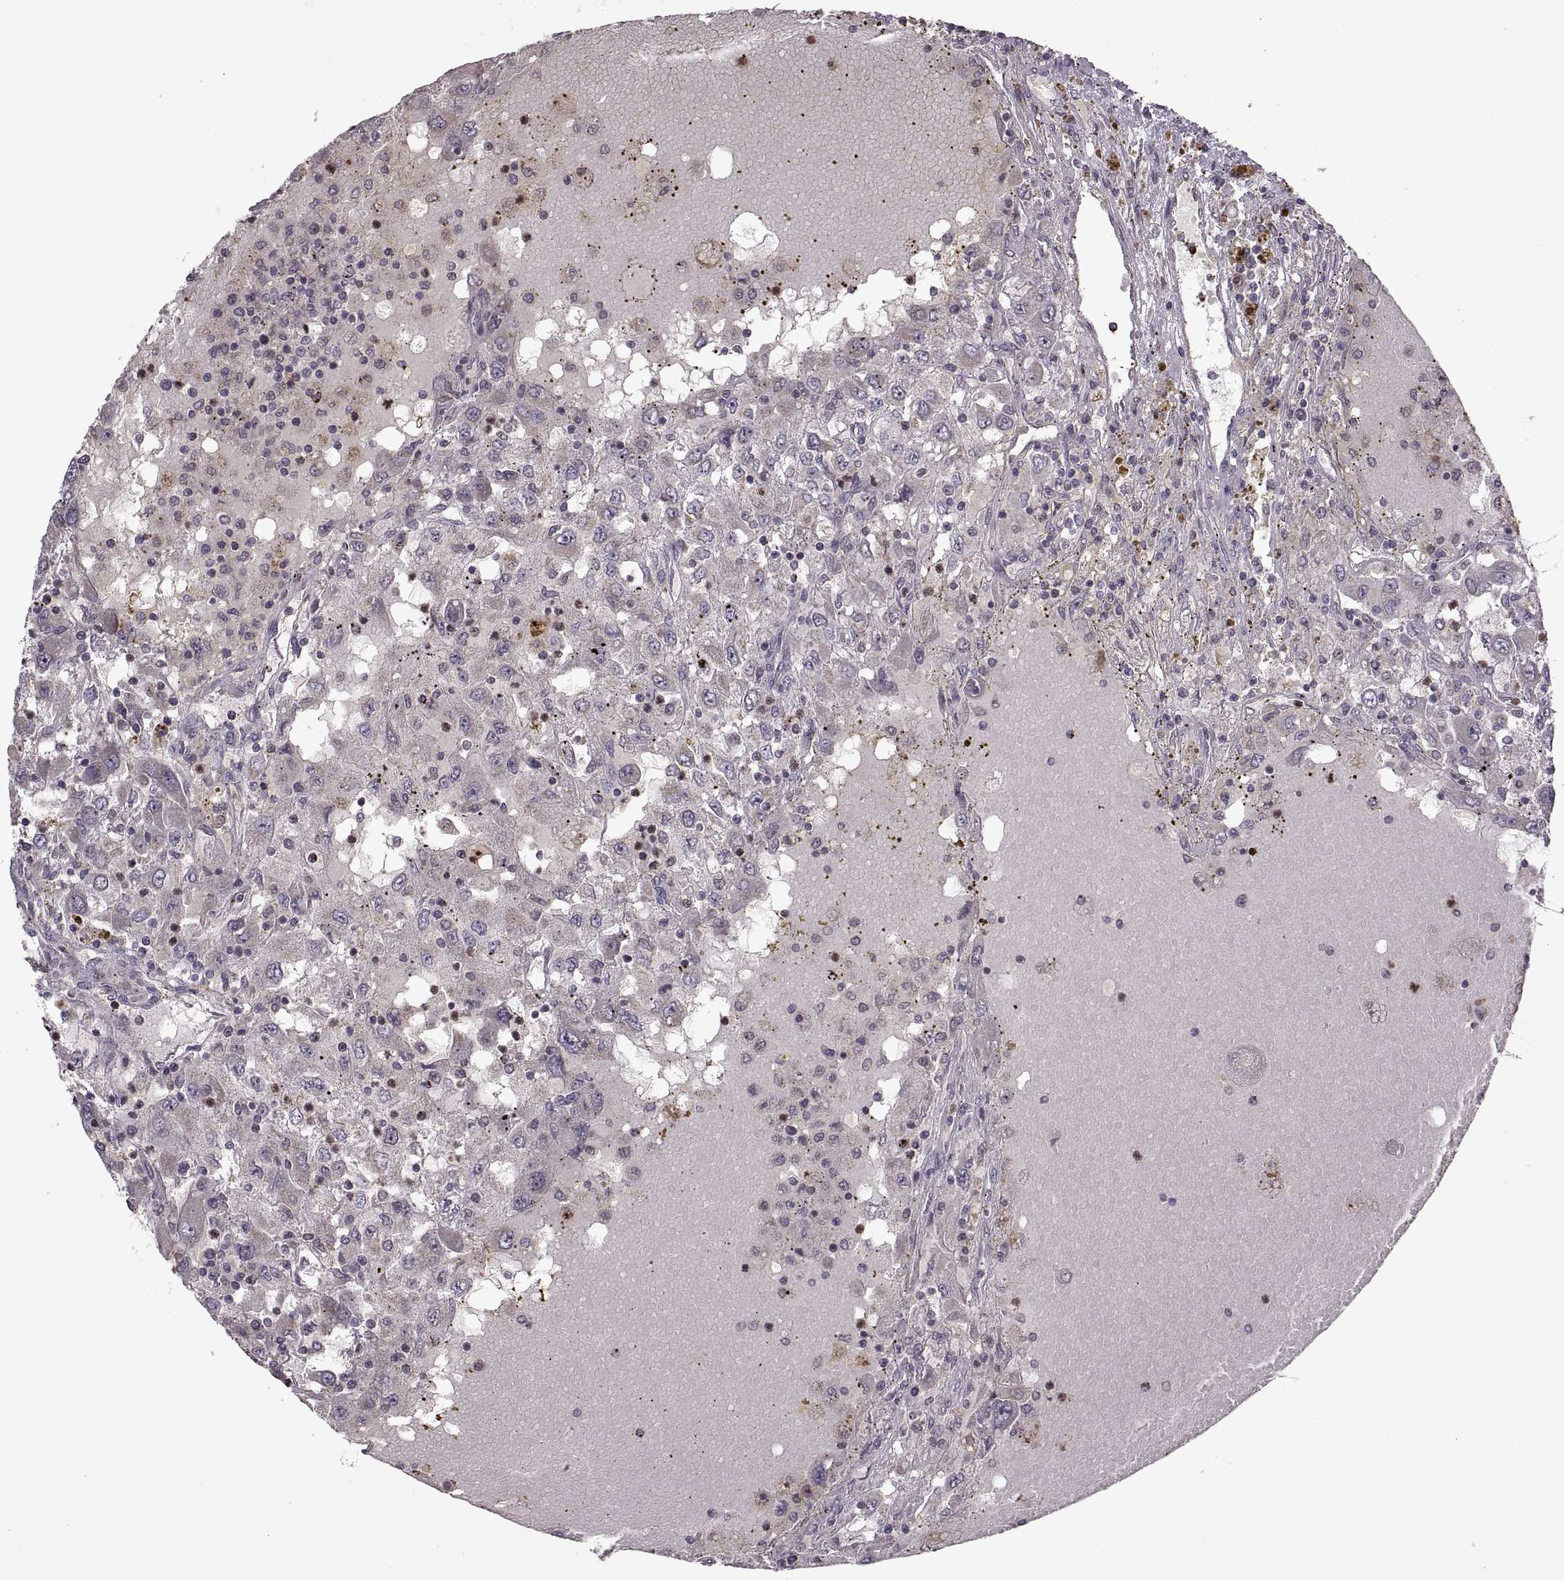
{"staining": {"intensity": "weak", "quantity": "<25%", "location": "cytoplasmic/membranous"}, "tissue": "renal cancer", "cell_type": "Tumor cells", "image_type": "cancer", "snomed": [{"axis": "morphology", "description": "Adenocarcinoma, NOS"}, {"axis": "topography", "description": "Kidney"}], "caption": "The histopathology image shows no significant staining in tumor cells of renal cancer.", "gene": "PIERCE1", "patient": {"sex": "female", "age": 67}}